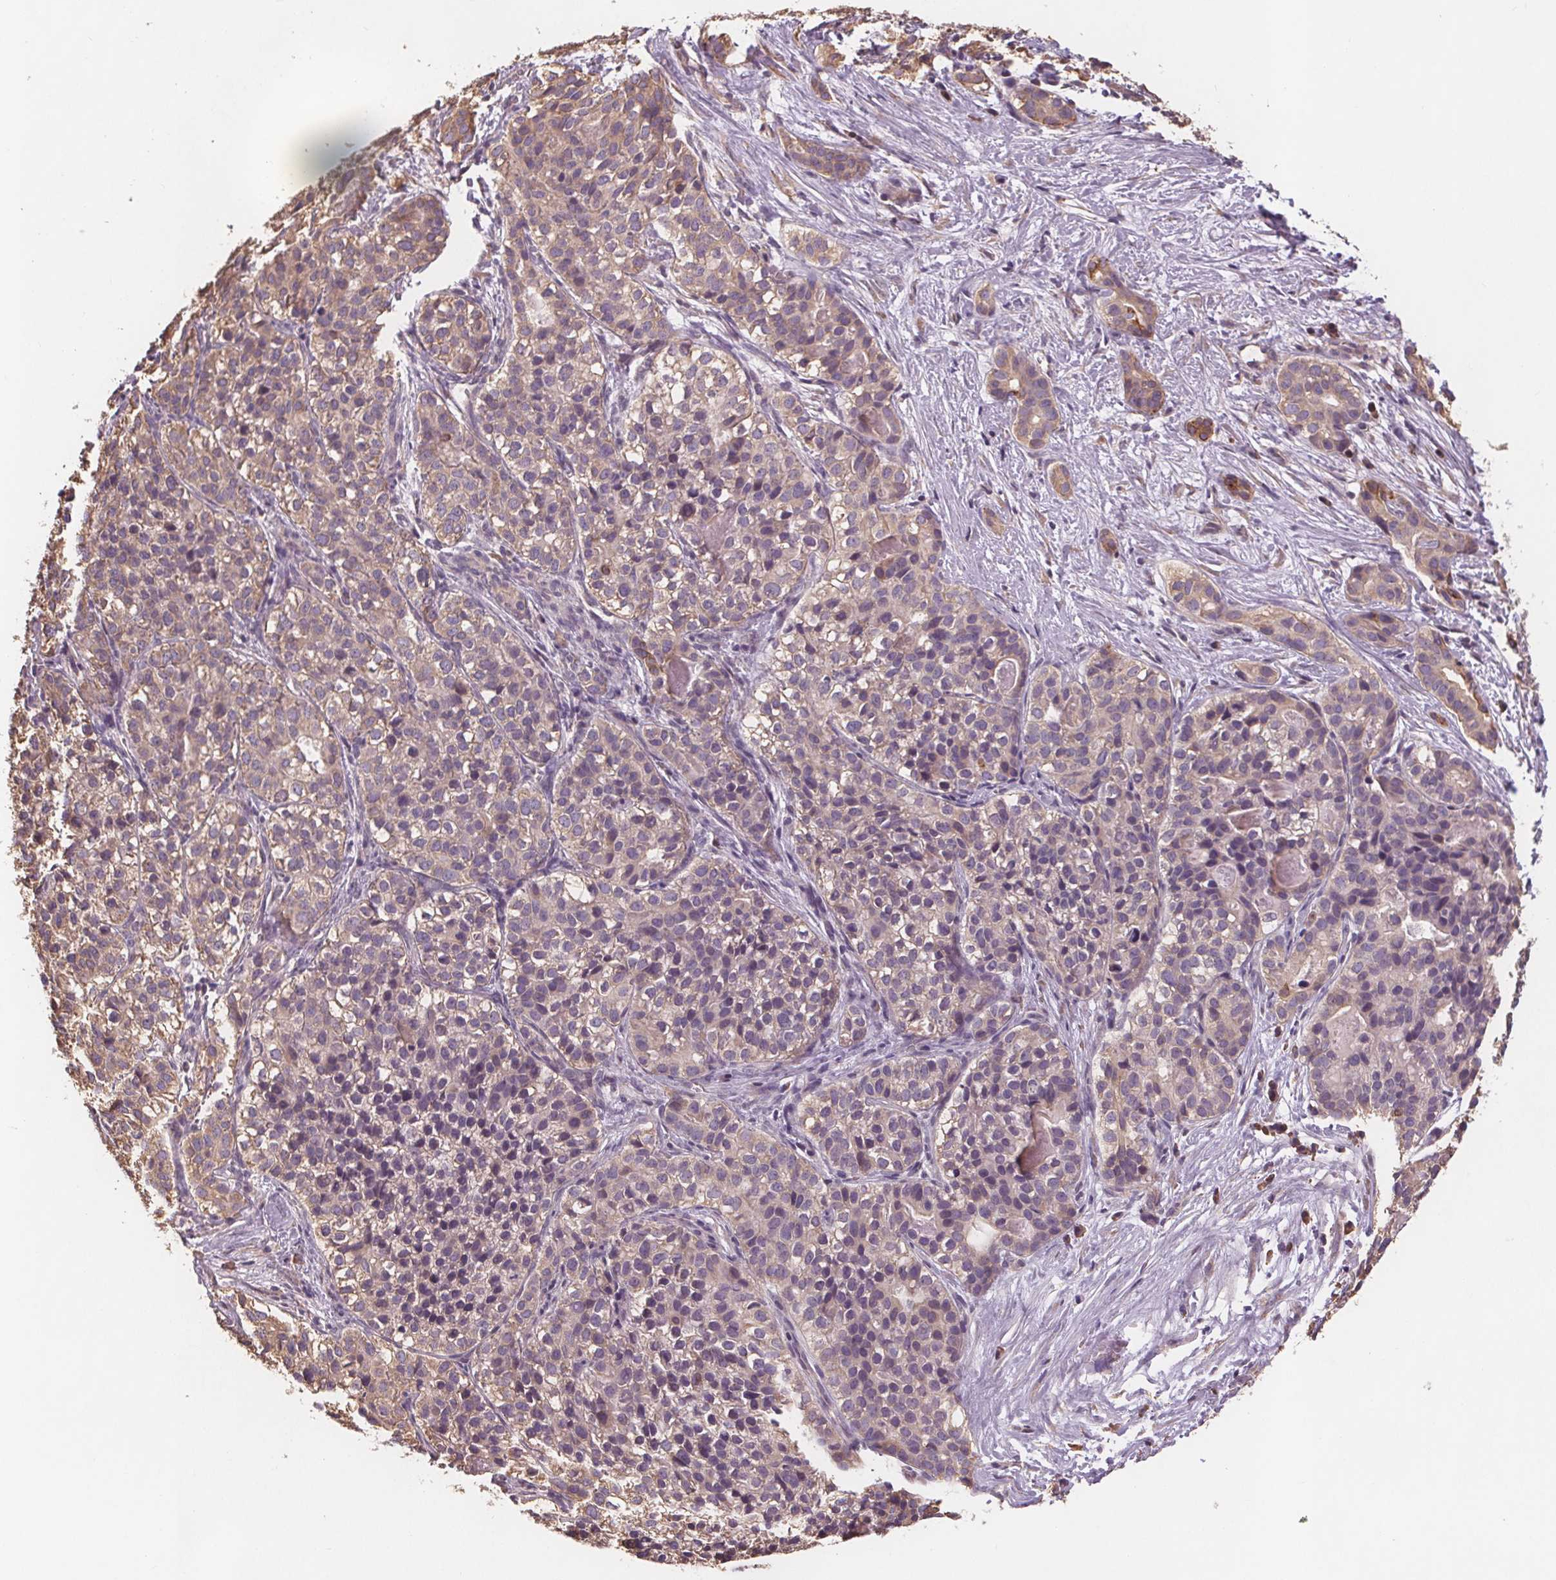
{"staining": {"intensity": "weak", "quantity": "25%-75%", "location": "cytoplasmic/membranous"}, "tissue": "liver cancer", "cell_type": "Tumor cells", "image_type": "cancer", "snomed": [{"axis": "morphology", "description": "Cholangiocarcinoma"}, {"axis": "topography", "description": "Liver"}], "caption": "Immunohistochemistry (DAB (3,3'-diaminobenzidine)) staining of human cholangiocarcinoma (liver) displays weak cytoplasmic/membranous protein positivity in about 25%-75% of tumor cells.", "gene": "TMEM80", "patient": {"sex": "male", "age": 56}}